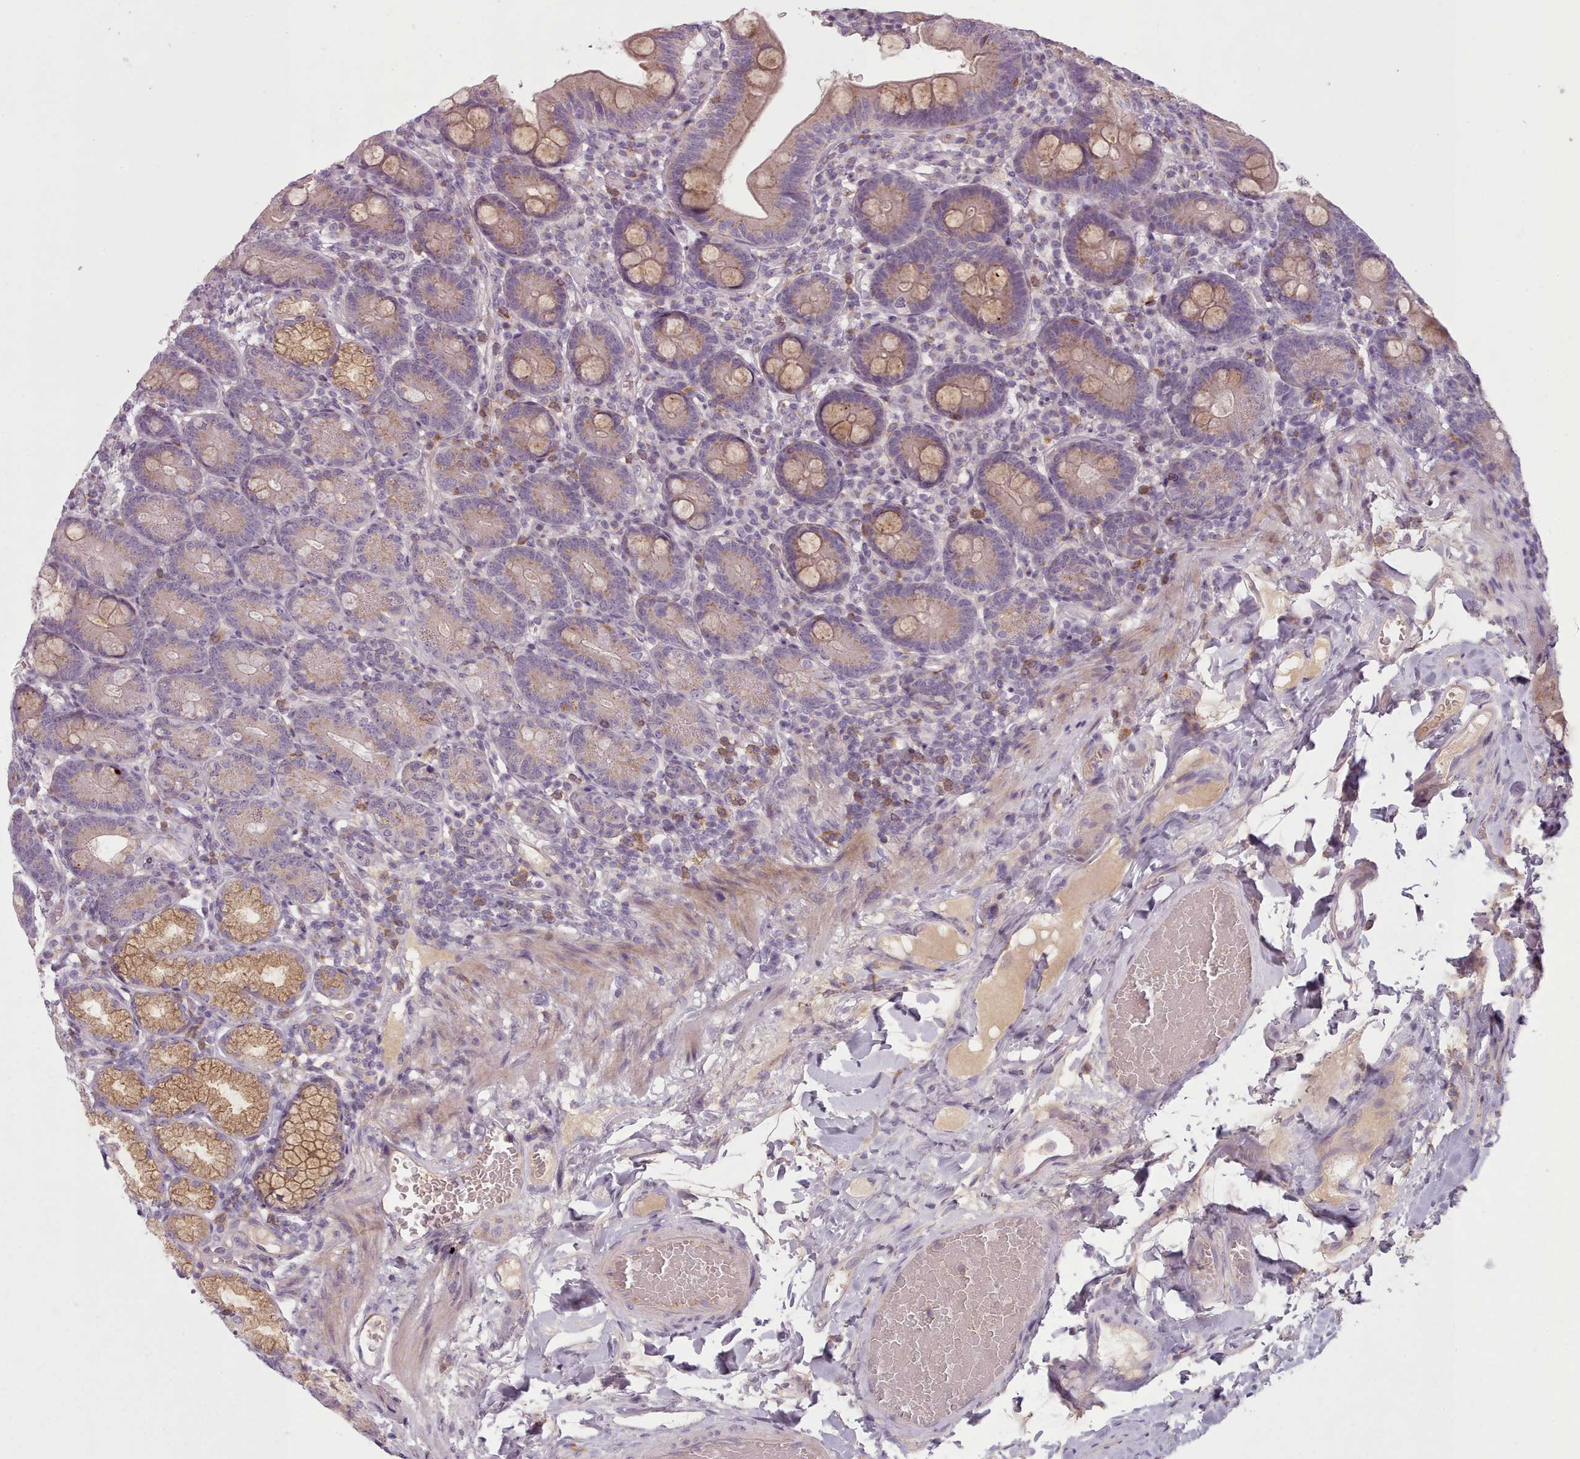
{"staining": {"intensity": "moderate", "quantity": ">75%", "location": "cytoplasmic/membranous"}, "tissue": "duodenum", "cell_type": "Glandular cells", "image_type": "normal", "snomed": [{"axis": "morphology", "description": "Normal tissue, NOS"}, {"axis": "topography", "description": "Duodenum"}], "caption": "This micrograph demonstrates immunohistochemistry staining of normal duodenum, with medium moderate cytoplasmic/membranous positivity in approximately >75% of glandular cells.", "gene": "LAPTM5", "patient": {"sex": "female", "age": 67}}